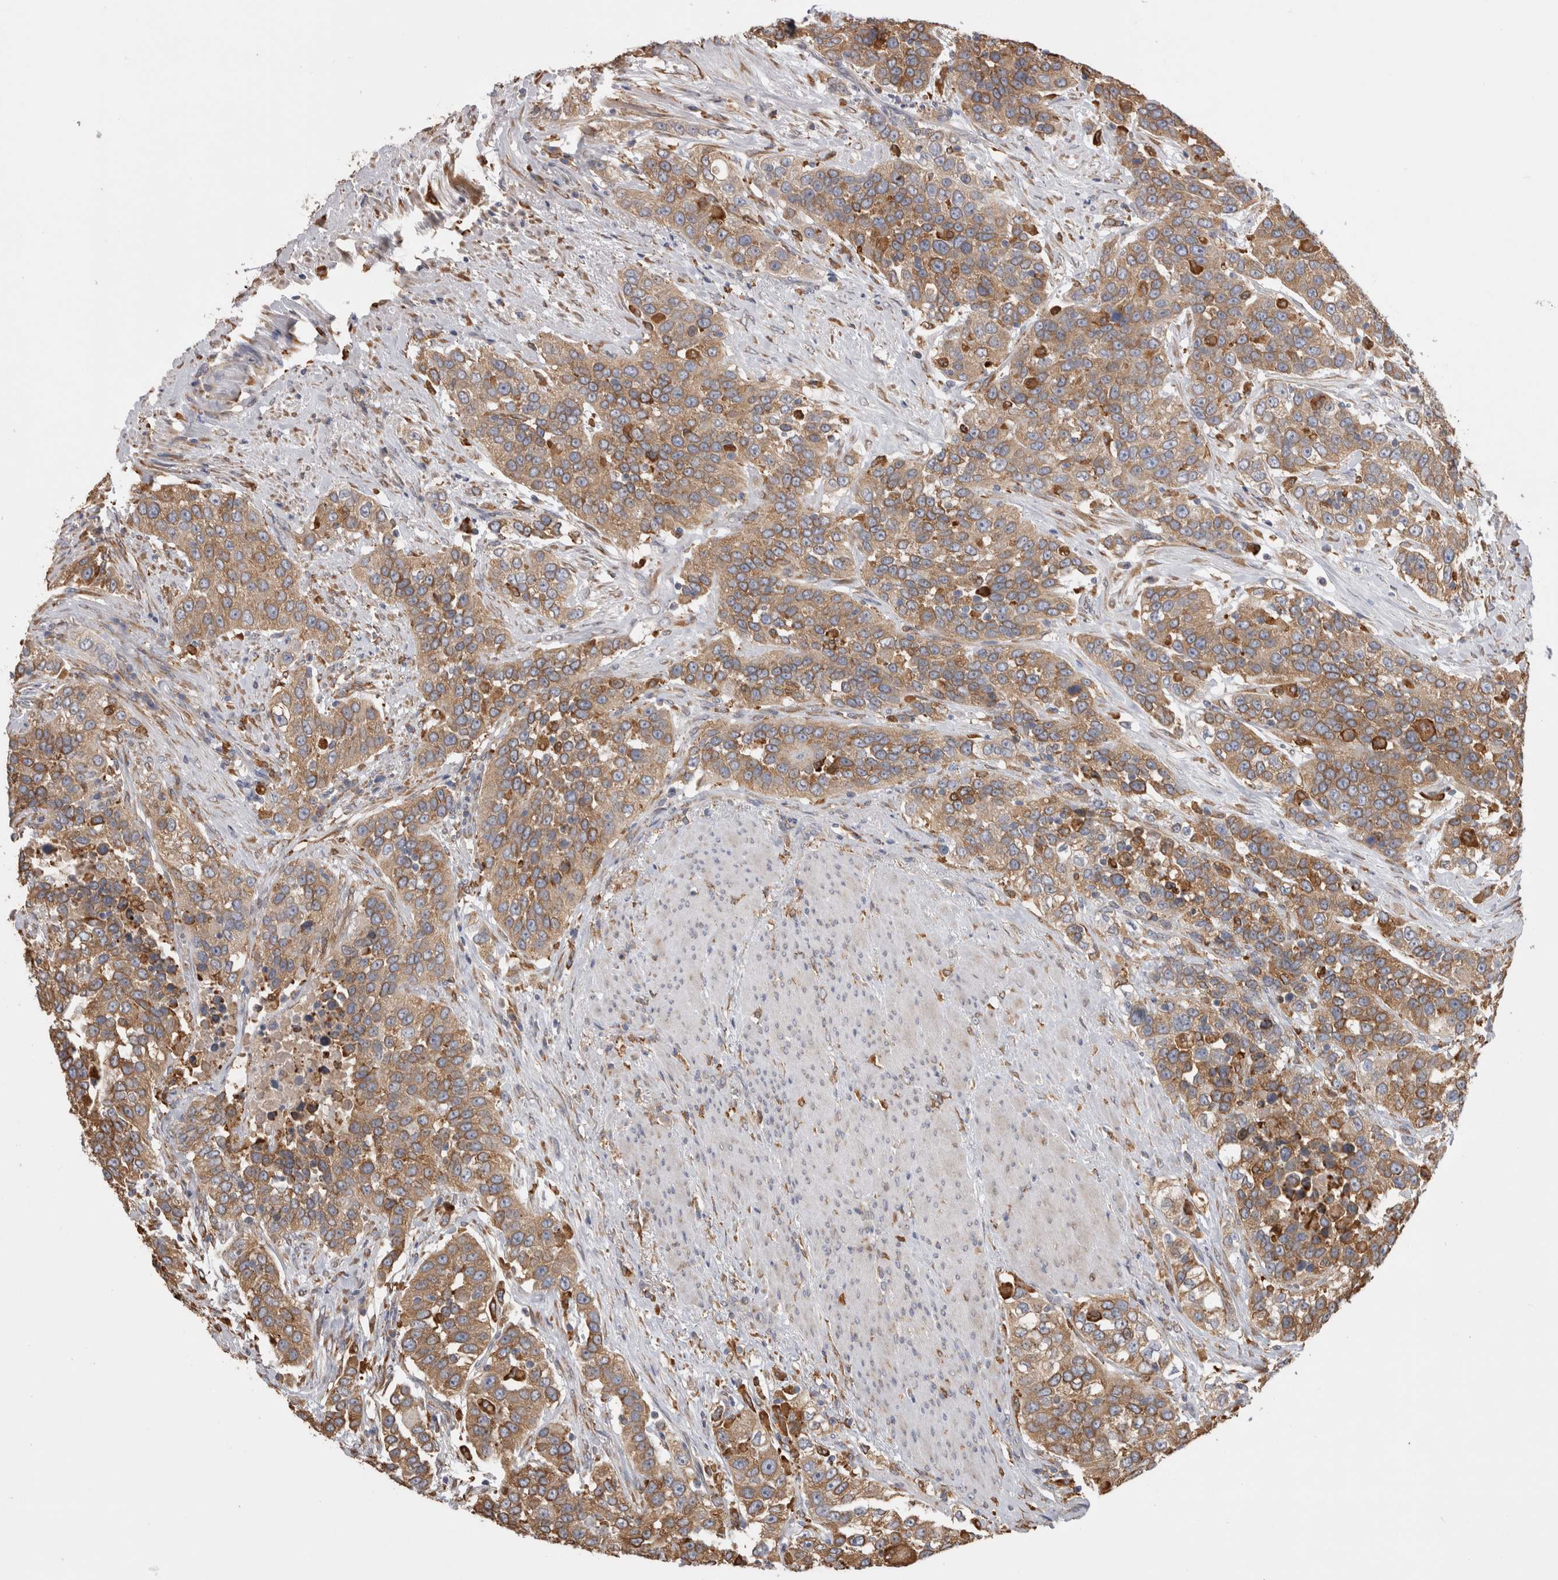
{"staining": {"intensity": "moderate", "quantity": ">75%", "location": "cytoplasmic/membranous"}, "tissue": "urothelial cancer", "cell_type": "Tumor cells", "image_type": "cancer", "snomed": [{"axis": "morphology", "description": "Urothelial carcinoma, High grade"}, {"axis": "topography", "description": "Urinary bladder"}], "caption": "Tumor cells demonstrate moderate cytoplasmic/membranous staining in approximately >75% of cells in urothelial cancer.", "gene": "LRPAP1", "patient": {"sex": "female", "age": 80}}